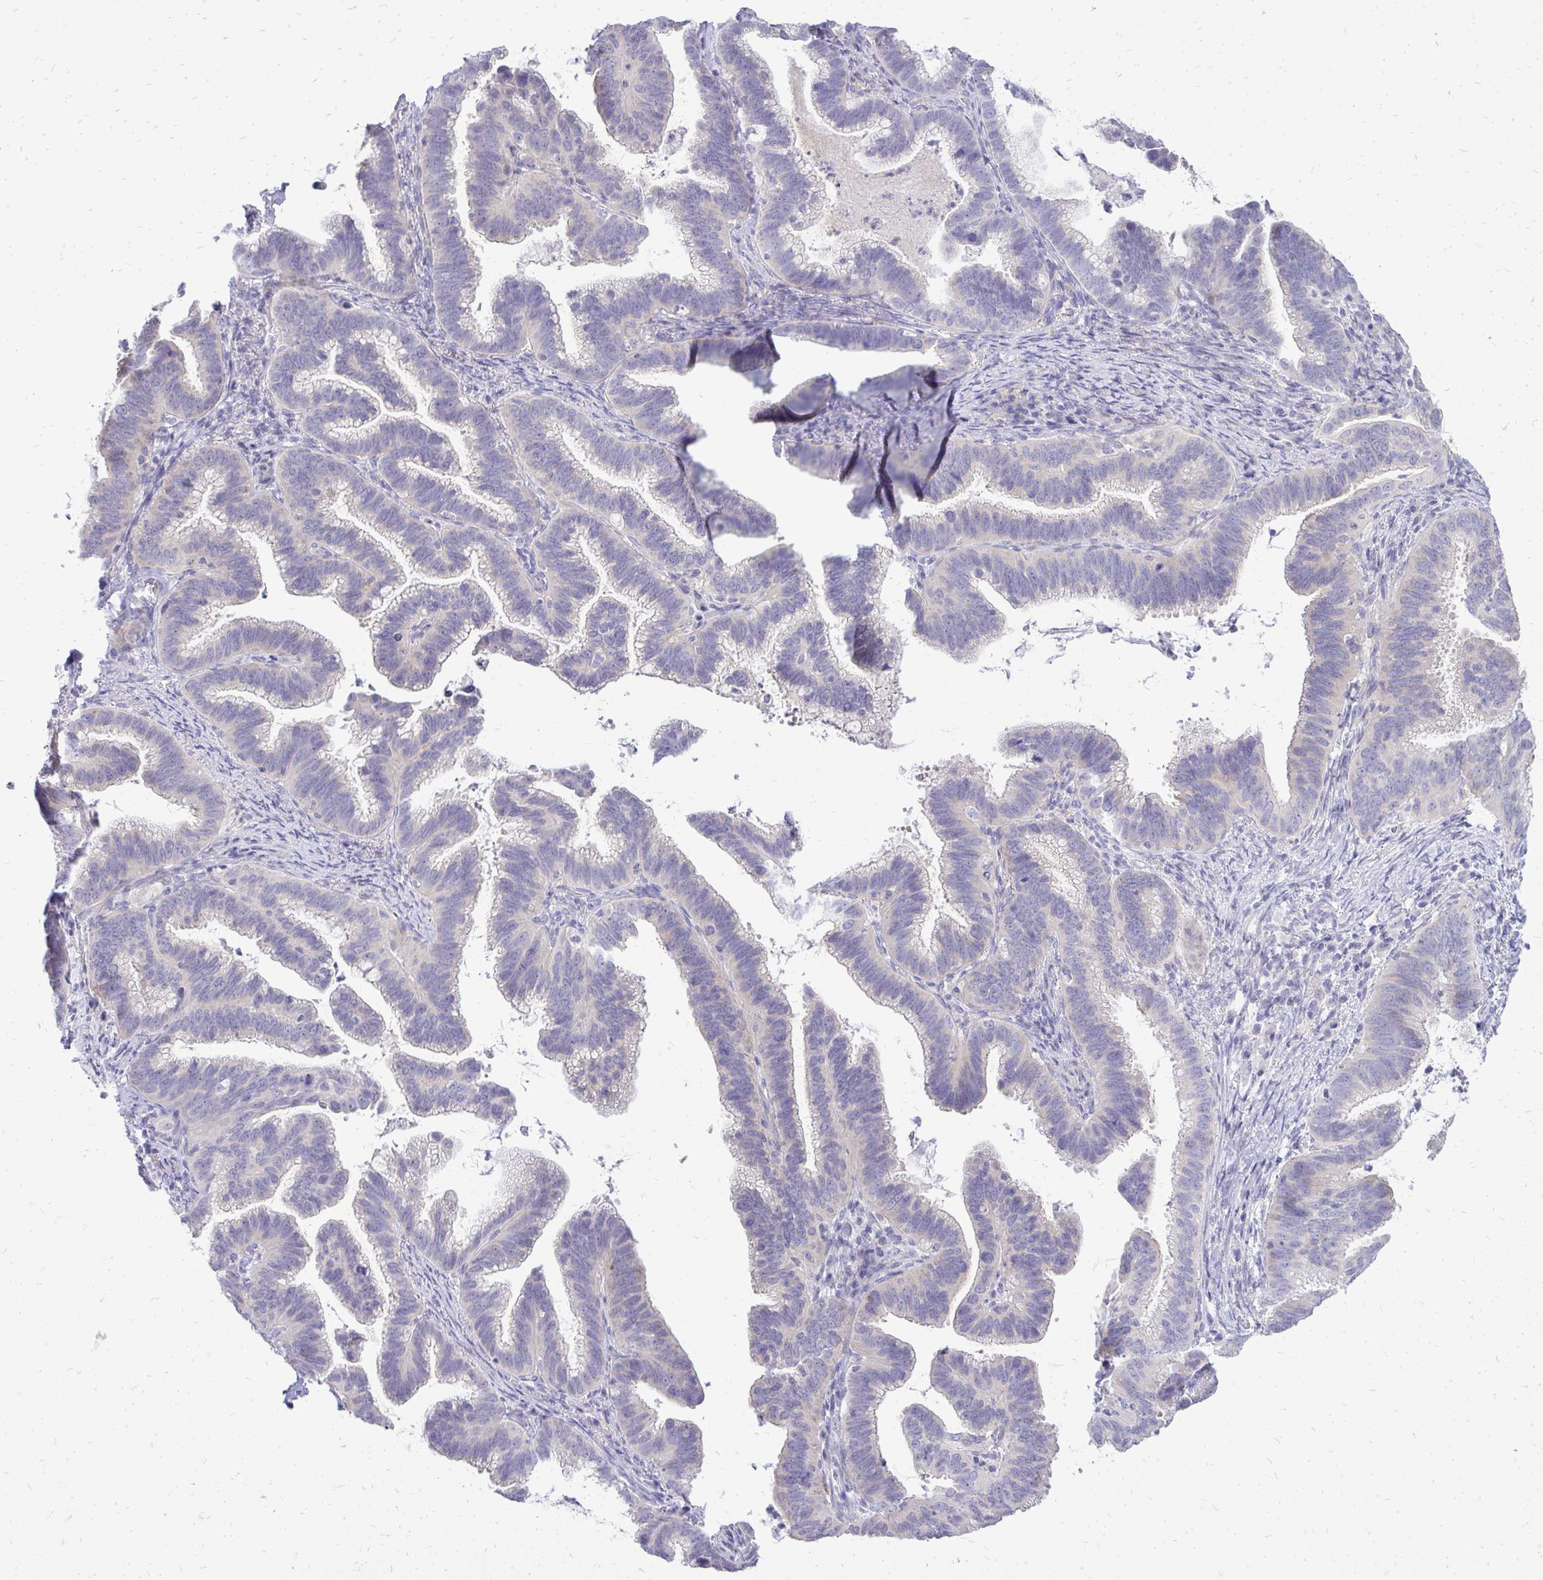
{"staining": {"intensity": "negative", "quantity": "none", "location": "none"}, "tissue": "cervical cancer", "cell_type": "Tumor cells", "image_type": "cancer", "snomed": [{"axis": "morphology", "description": "Adenocarcinoma, NOS"}, {"axis": "topography", "description": "Cervix"}], "caption": "High power microscopy image of an immunohistochemistry photomicrograph of cervical cancer, revealing no significant positivity in tumor cells.", "gene": "OR8D1", "patient": {"sex": "female", "age": 61}}